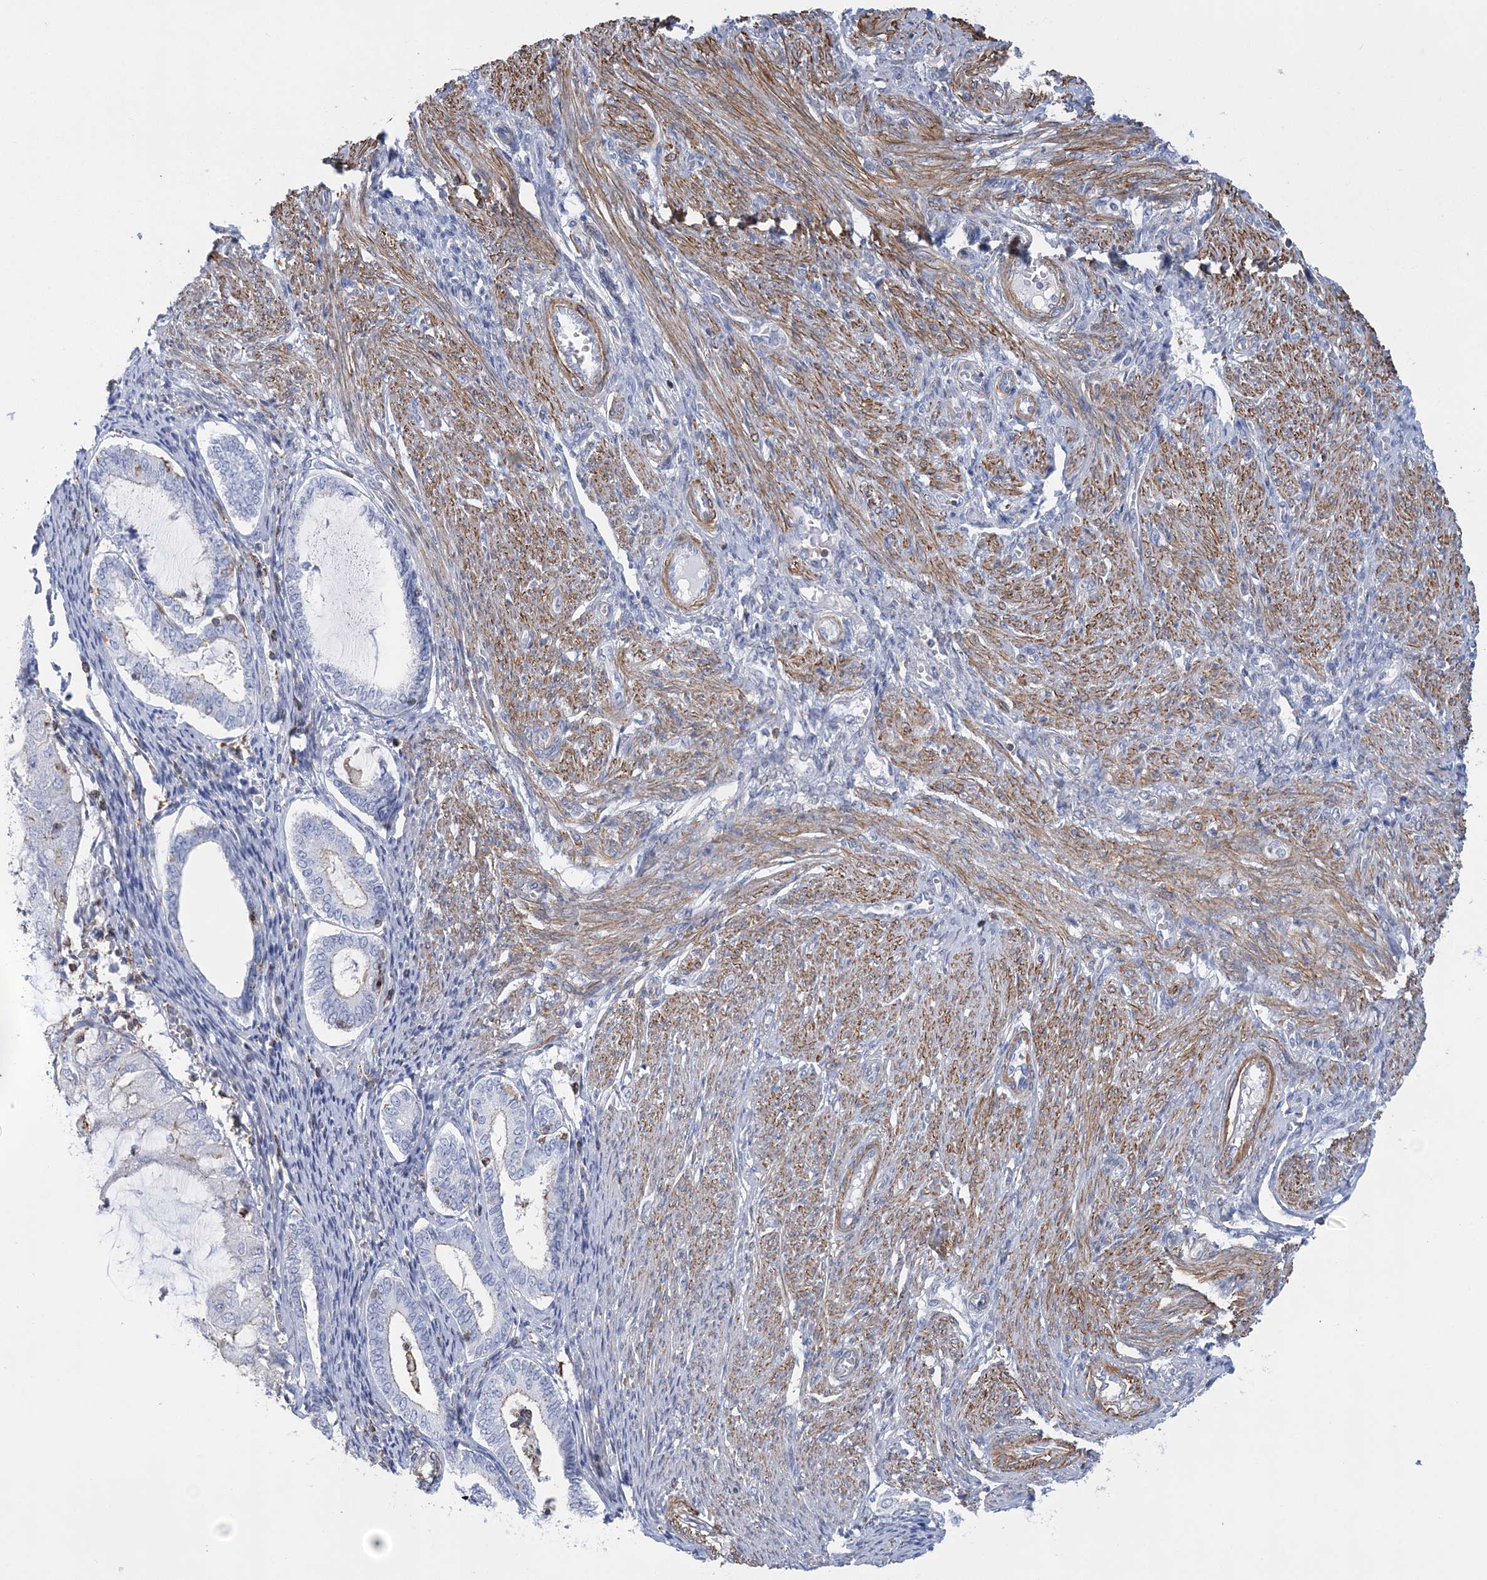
{"staining": {"intensity": "moderate", "quantity": "25%-75%", "location": "cytoplasmic/membranous"}, "tissue": "endometrial cancer", "cell_type": "Tumor cells", "image_type": "cancer", "snomed": [{"axis": "morphology", "description": "Adenocarcinoma, NOS"}, {"axis": "topography", "description": "Endometrium"}], "caption": "This is a photomicrograph of immunohistochemistry (IHC) staining of endometrial cancer (adenocarcinoma), which shows moderate expression in the cytoplasmic/membranous of tumor cells.", "gene": "C11orf21", "patient": {"sex": "female", "age": 81}}